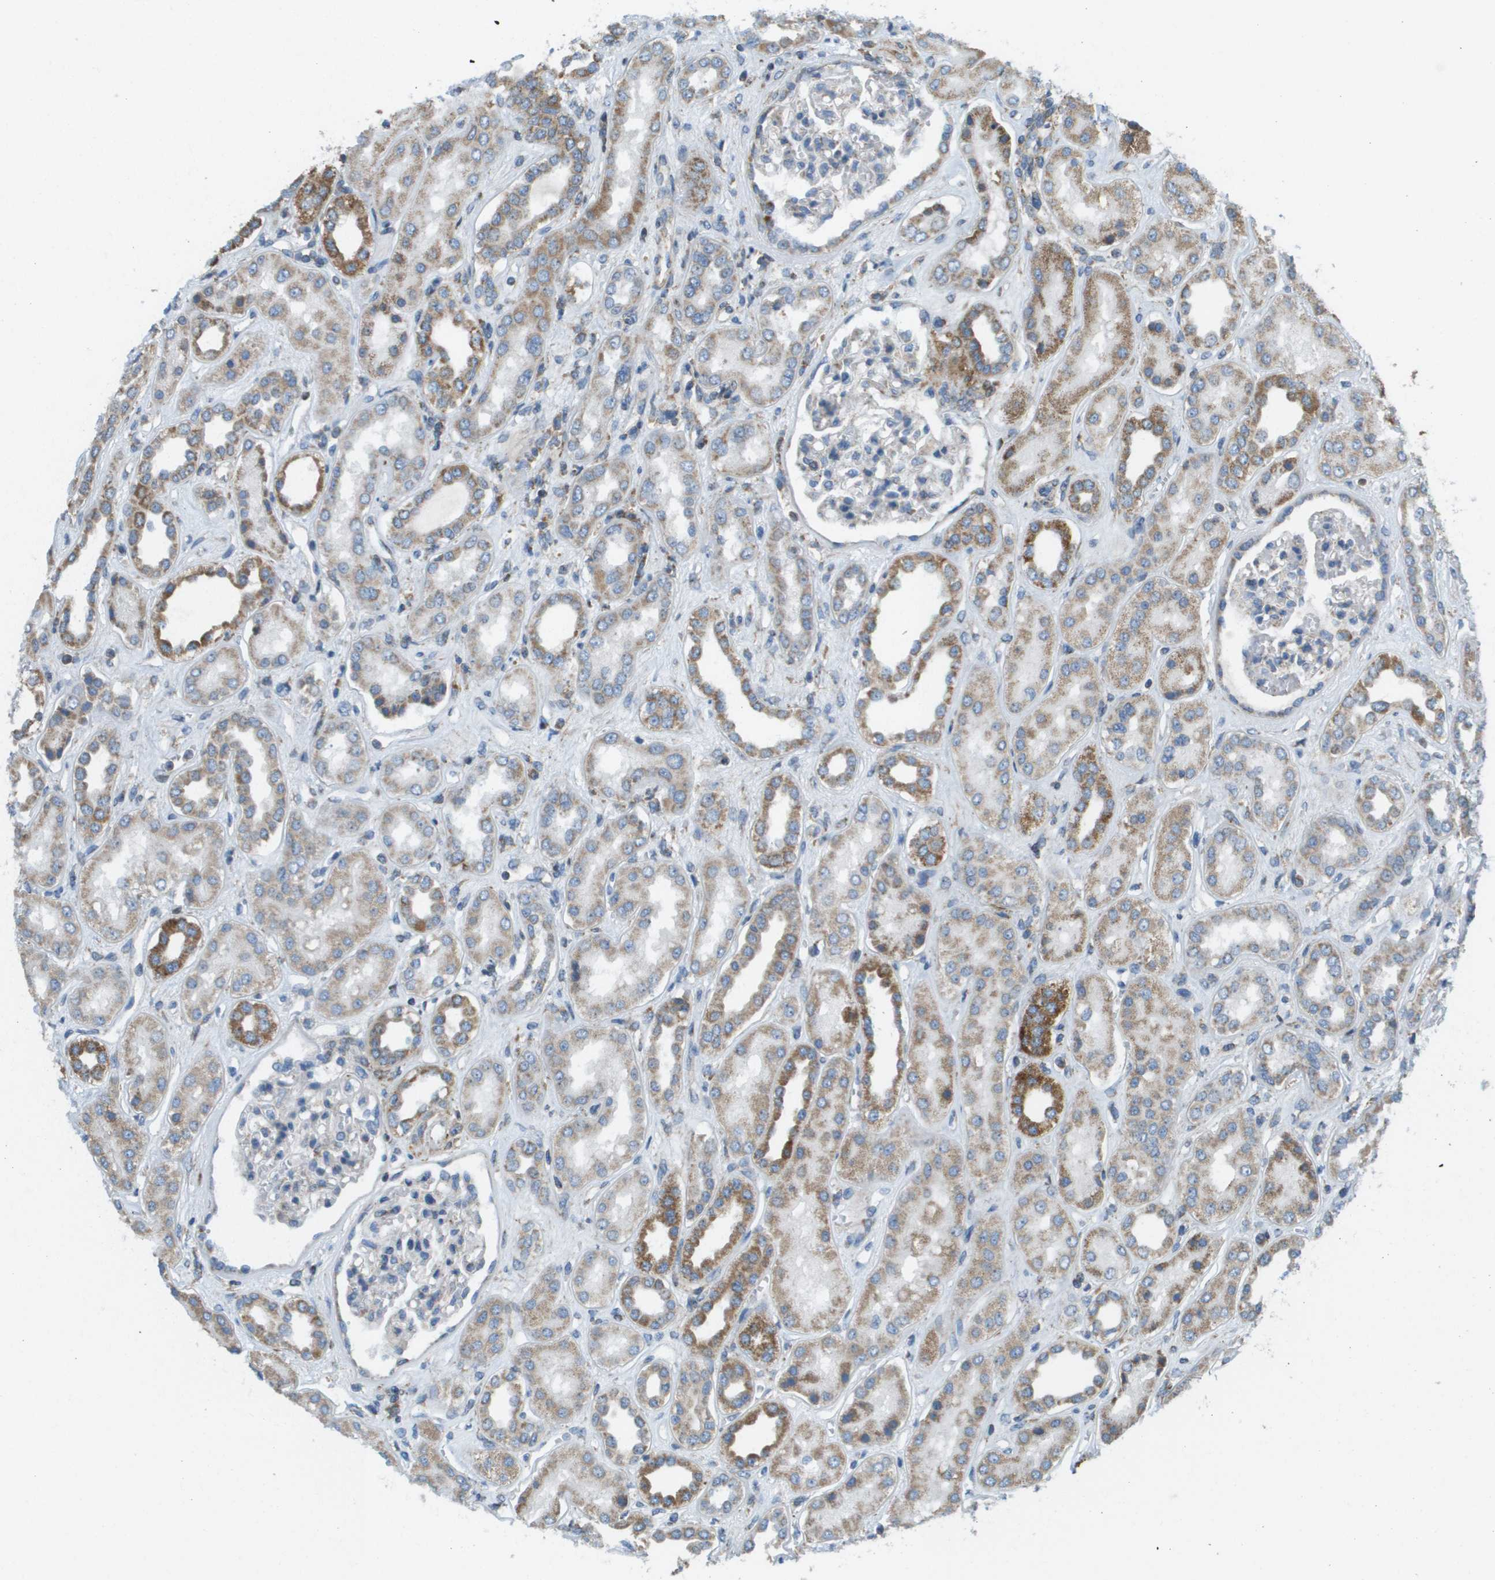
{"staining": {"intensity": "negative", "quantity": "none", "location": "none"}, "tissue": "kidney", "cell_type": "Cells in glomeruli", "image_type": "normal", "snomed": [{"axis": "morphology", "description": "Normal tissue, NOS"}, {"axis": "topography", "description": "Kidney"}], "caption": "Human kidney stained for a protein using immunohistochemistry exhibits no staining in cells in glomeruli.", "gene": "TAOK3", "patient": {"sex": "male", "age": 59}}